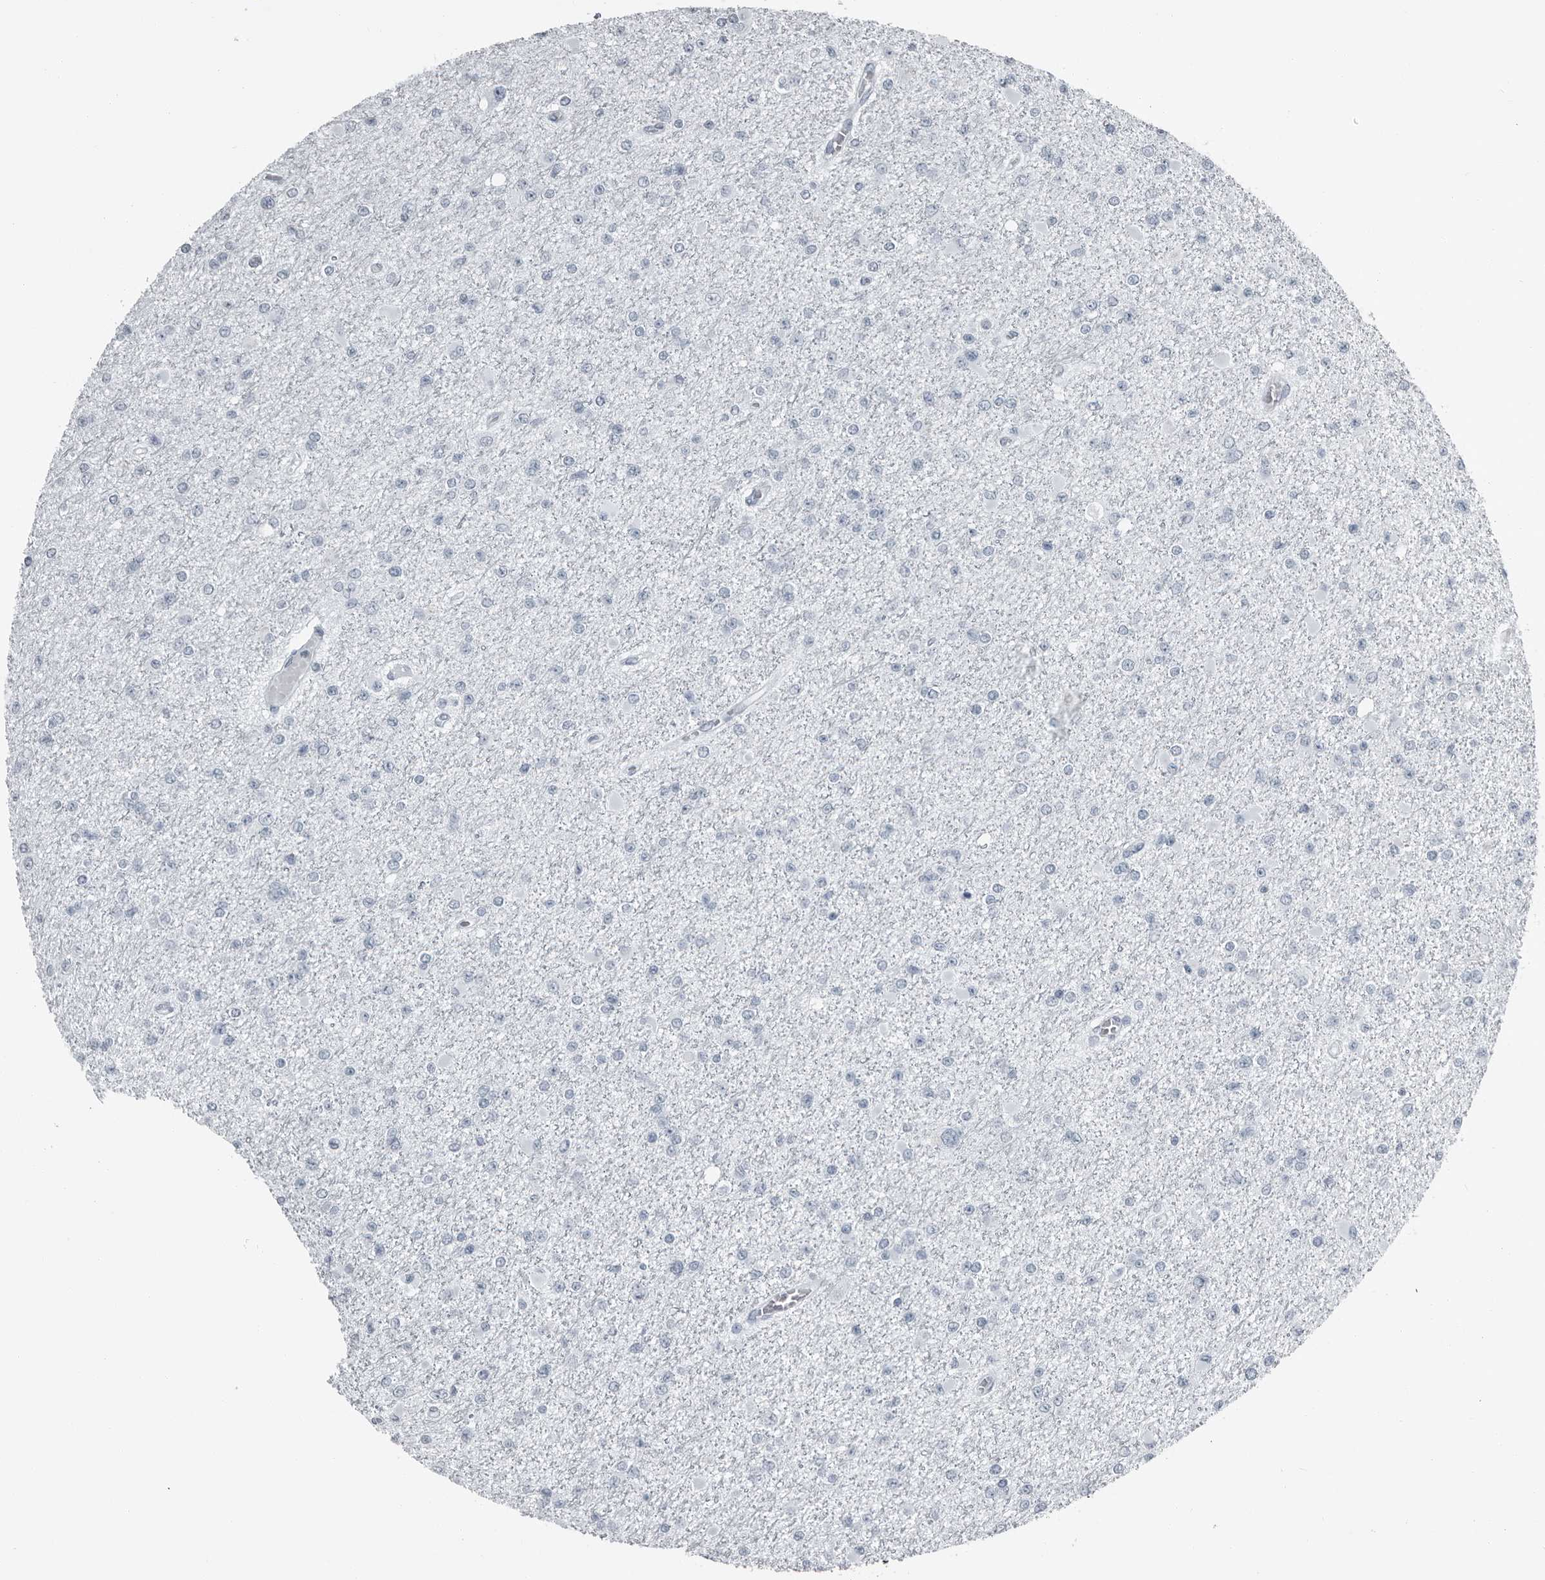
{"staining": {"intensity": "negative", "quantity": "none", "location": "none"}, "tissue": "glioma", "cell_type": "Tumor cells", "image_type": "cancer", "snomed": [{"axis": "morphology", "description": "Glioma, malignant, Low grade"}, {"axis": "topography", "description": "Brain"}], "caption": "A photomicrograph of glioma stained for a protein displays no brown staining in tumor cells.", "gene": "PRSS1", "patient": {"sex": "female", "age": 22}}